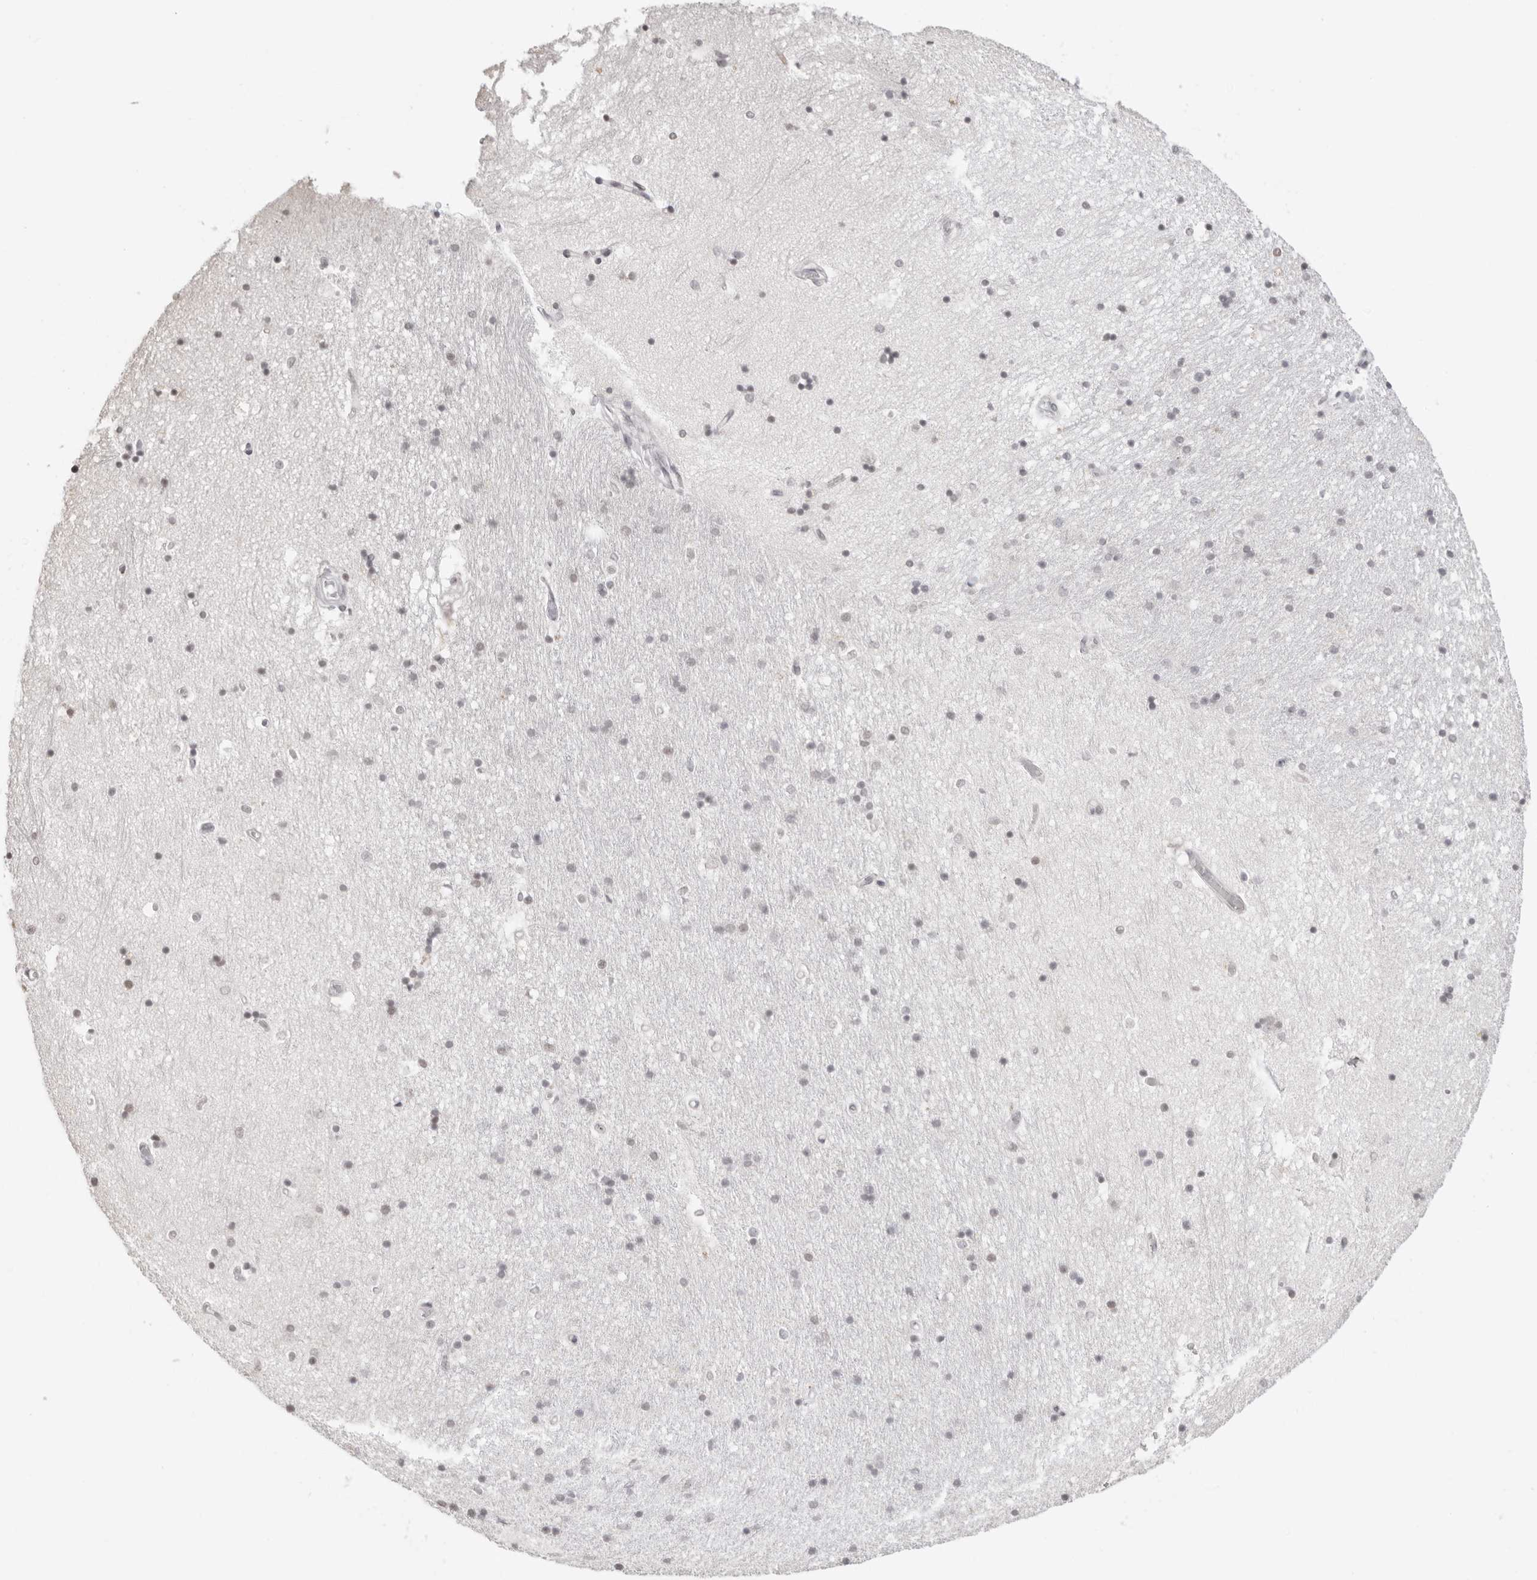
{"staining": {"intensity": "weak", "quantity": "<25%", "location": "nuclear"}, "tissue": "hippocampus", "cell_type": "Glial cells", "image_type": "normal", "snomed": [{"axis": "morphology", "description": "Normal tissue, NOS"}, {"axis": "topography", "description": "Hippocampus"}], "caption": "High power microscopy image of an immunohistochemistry (IHC) image of normal hippocampus, revealing no significant staining in glial cells. Brightfield microscopy of immunohistochemistry (IHC) stained with DAB (3,3'-diaminobenzidine) (brown) and hematoxylin (blue), captured at high magnification.", "gene": "RNF146", "patient": {"sex": "male", "age": 45}}